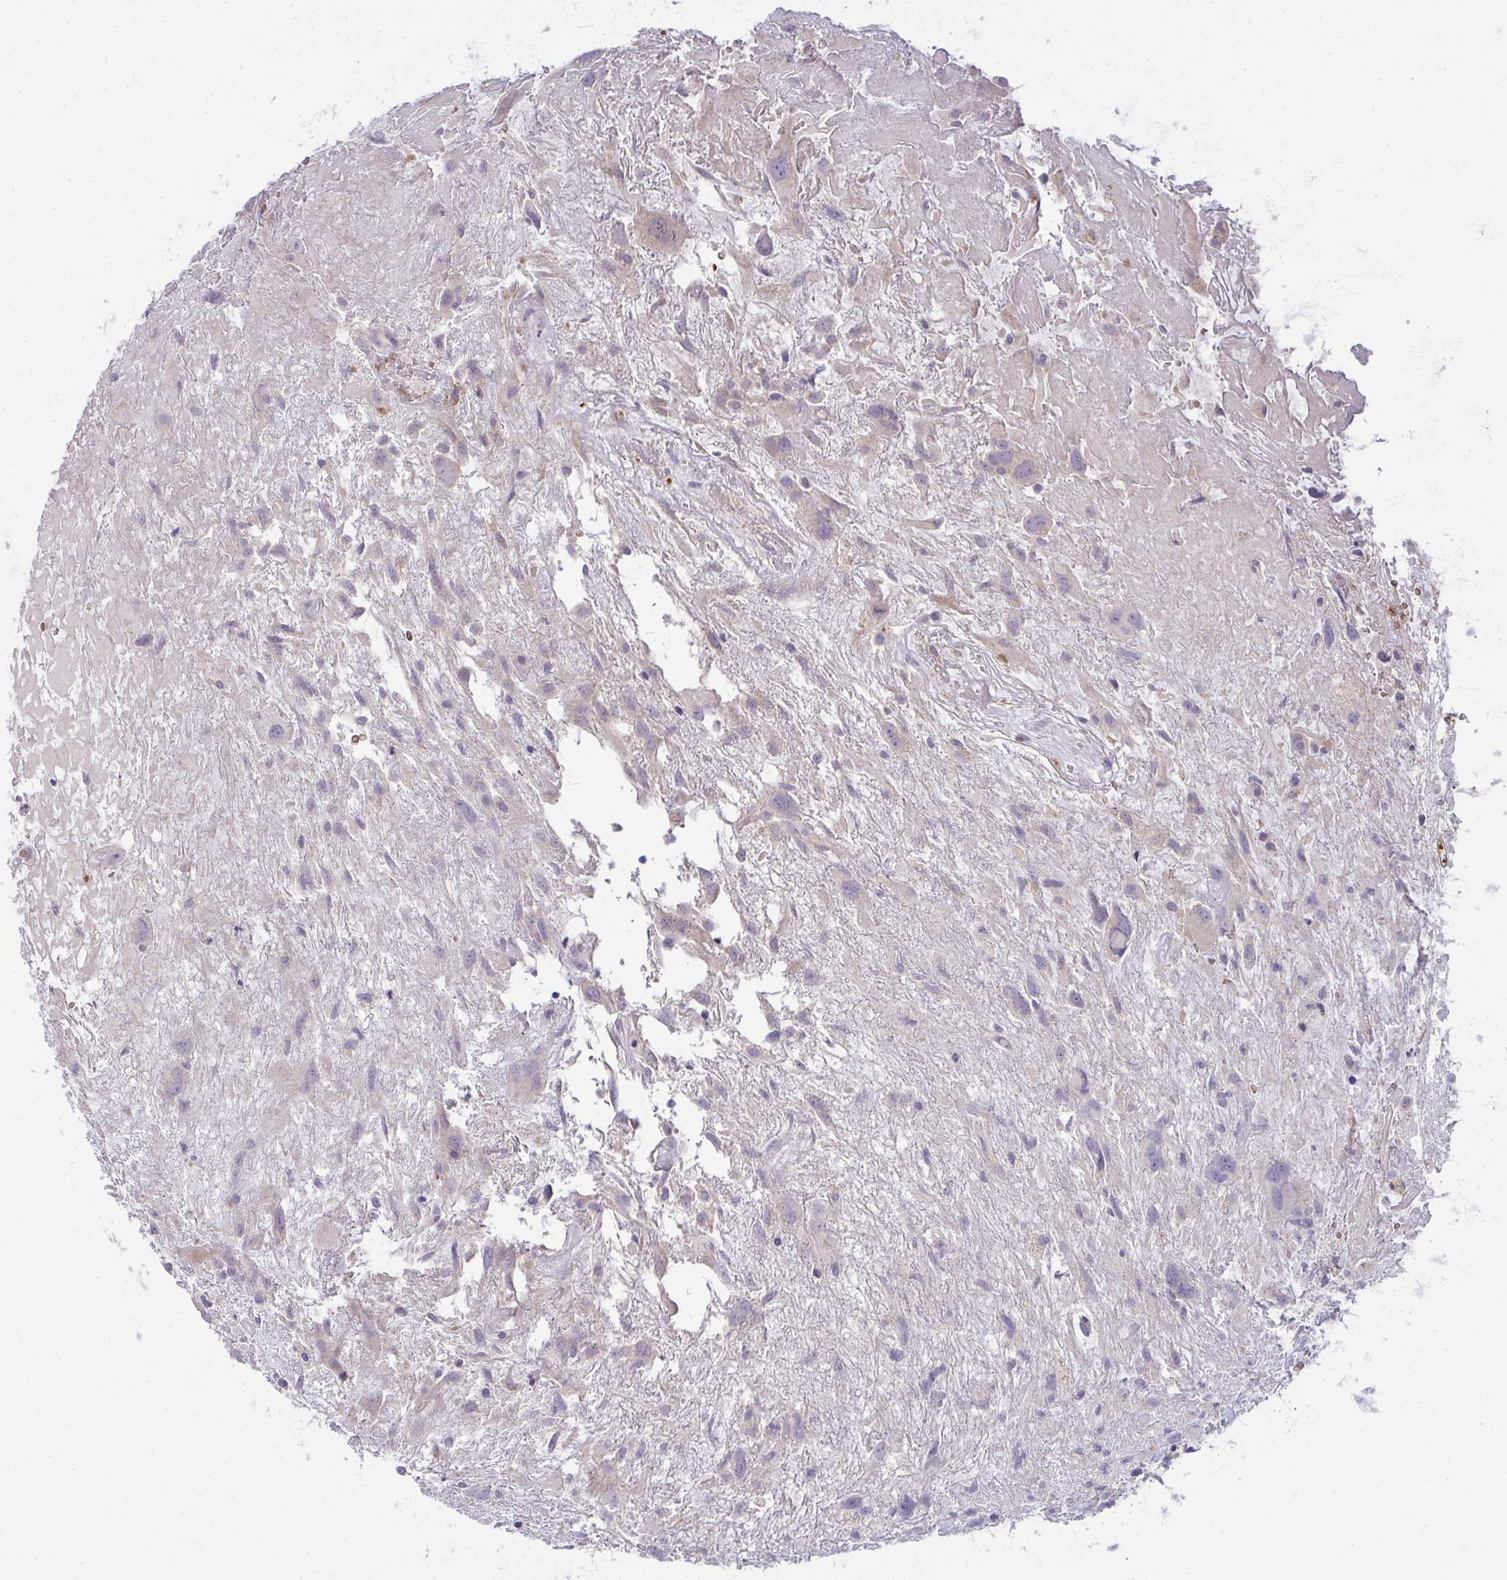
{"staining": {"intensity": "negative", "quantity": "none", "location": "none"}, "tissue": "glioma", "cell_type": "Tumor cells", "image_type": "cancer", "snomed": [{"axis": "morphology", "description": "Glioma, malignant, High grade"}, {"axis": "topography", "description": "Brain"}], "caption": "The micrograph shows no staining of tumor cells in glioma.", "gene": "SPTB", "patient": {"sex": "male", "age": 46}}